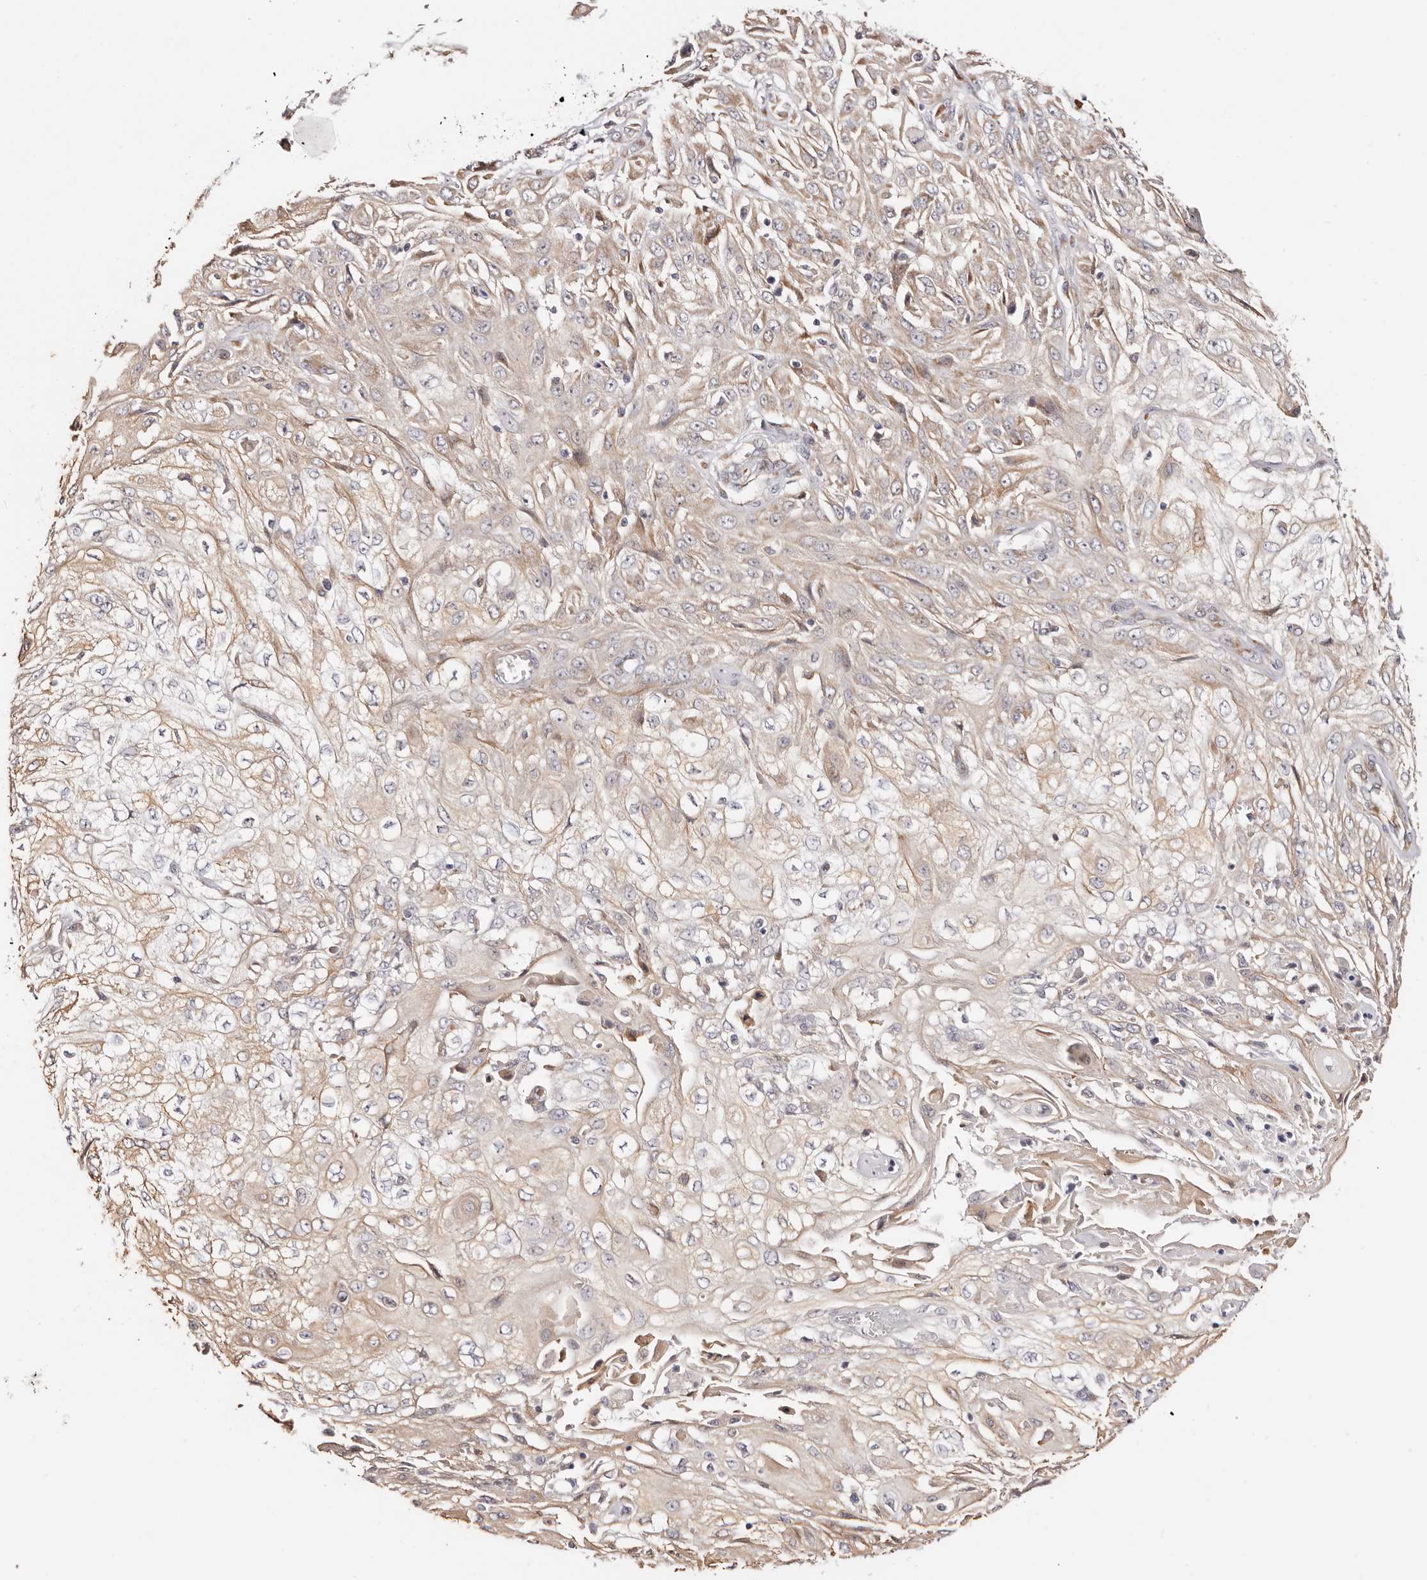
{"staining": {"intensity": "weak", "quantity": ">75%", "location": "cytoplasmic/membranous"}, "tissue": "skin cancer", "cell_type": "Tumor cells", "image_type": "cancer", "snomed": [{"axis": "morphology", "description": "Squamous cell carcinoma, NOS"}, {"axis": "morphology", "description": "Squamous cell carcinoma, metastatic, NOS"}, {"axis": "topography", "description": "Skin"}, {"axis": "topography", "description": "Lymph node"}], "caption": "Immunohistochemical staining of skin cancer (metastatic squamous cell carcinoma) reveals low levels of weak cytoplasmic/membranous protein expression in approximately >75% of tumor cells.", "gene": "BCL2L15", "patient": {"sex": "male", "age": 75}}